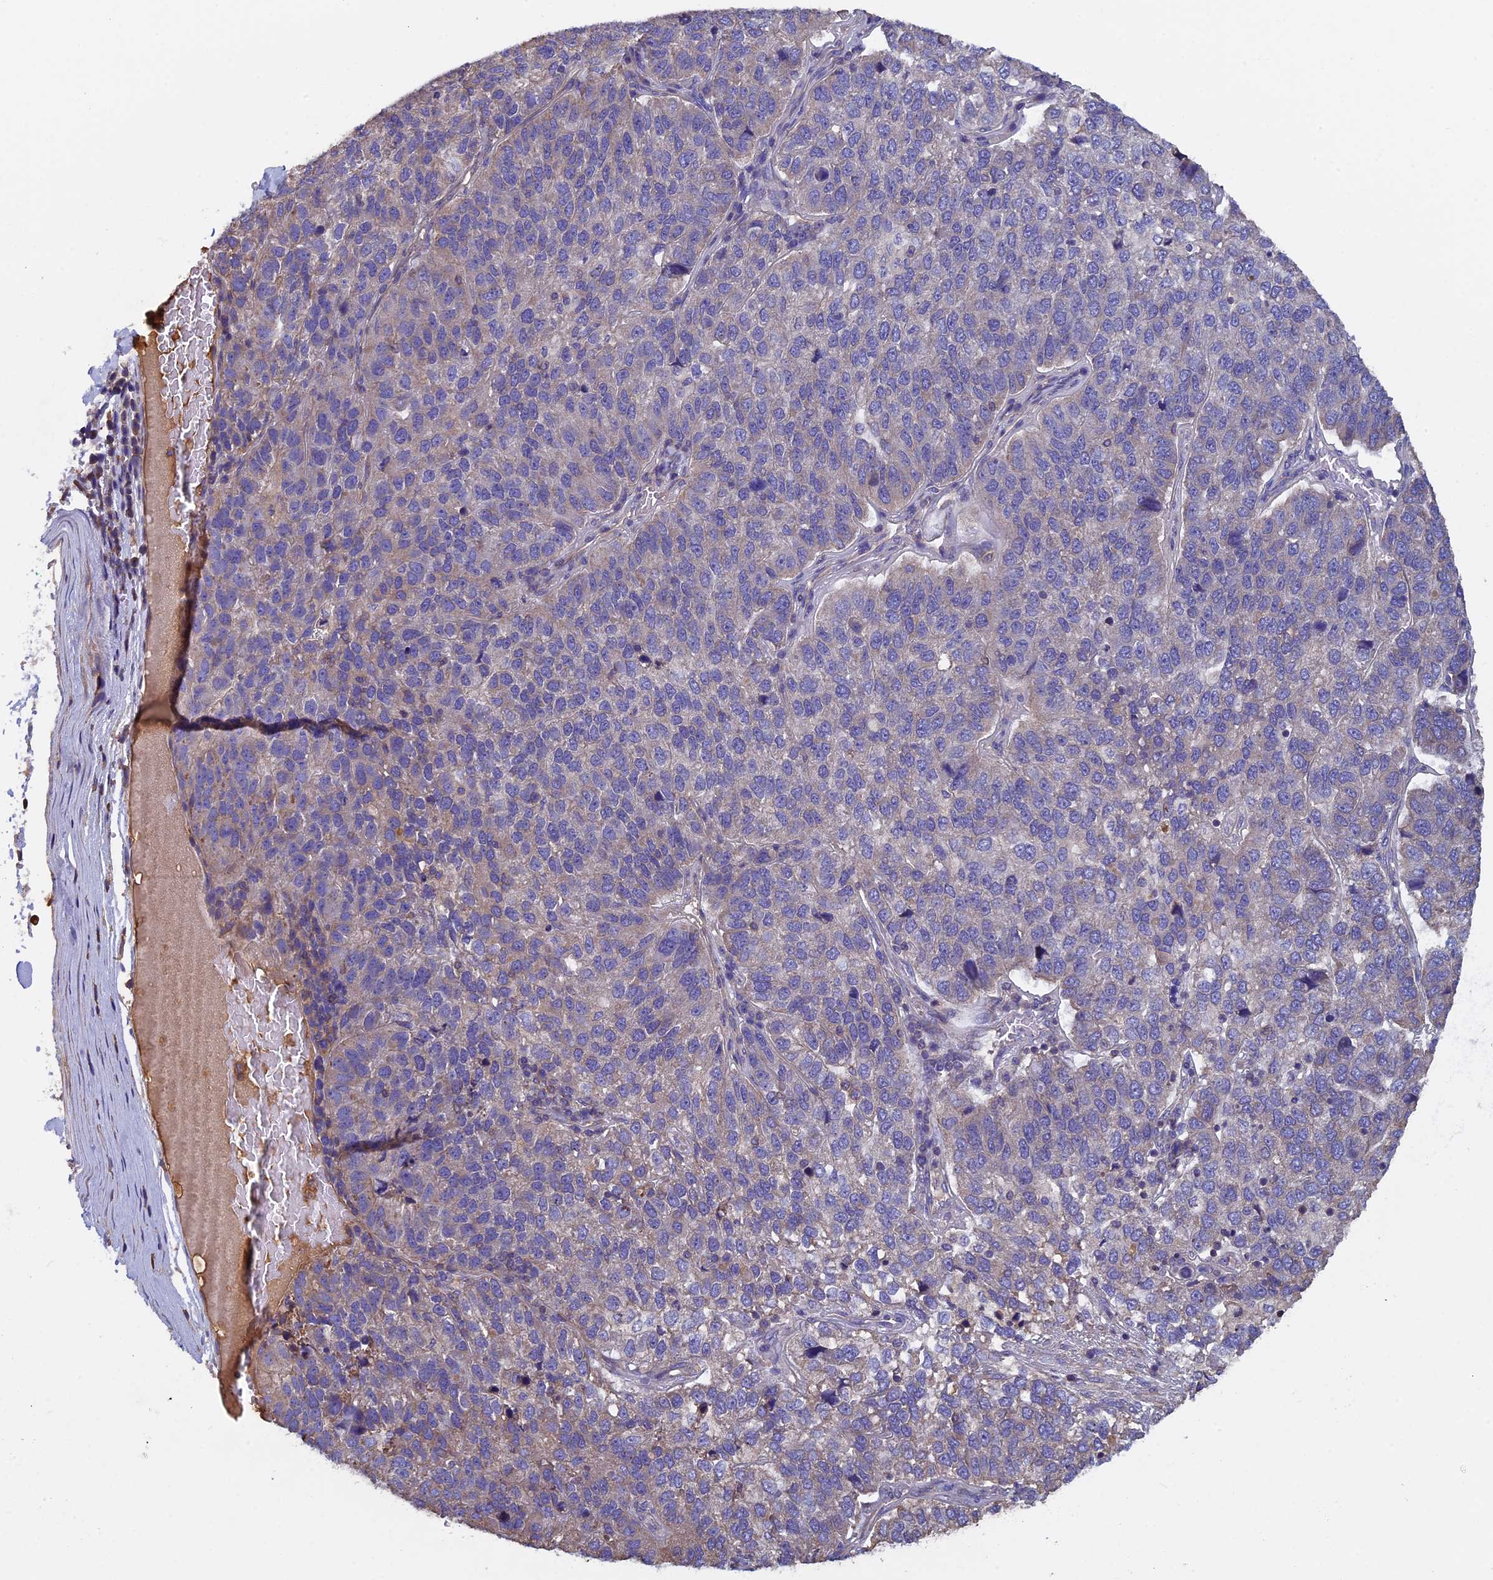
{"staining": {"intensity": "weak", "quantity": "<25%", "location": "cytoplasmic/membranous"}, "tissue": "pancreatic cancer", "cell_type": "Tumor cells", "image_type": "cancer", "snomed": [{"axis": "morphology", "description": "Adenocarcinoma, NOS"}, {"axis": "topography", "description": "Pancreas"}], "caption": "The micrograph reveals no staining of tumor cells in pancreatic cancer. (Stains: DAB (3,3'-diaminobenzidine) immunohistochemistry (IHC) with hematoxylin counter stain, Microscopy: brightfield microscopy at high magnification).", "gene": "CCDC153", "patient": {"sex": "female", "age": 61}}